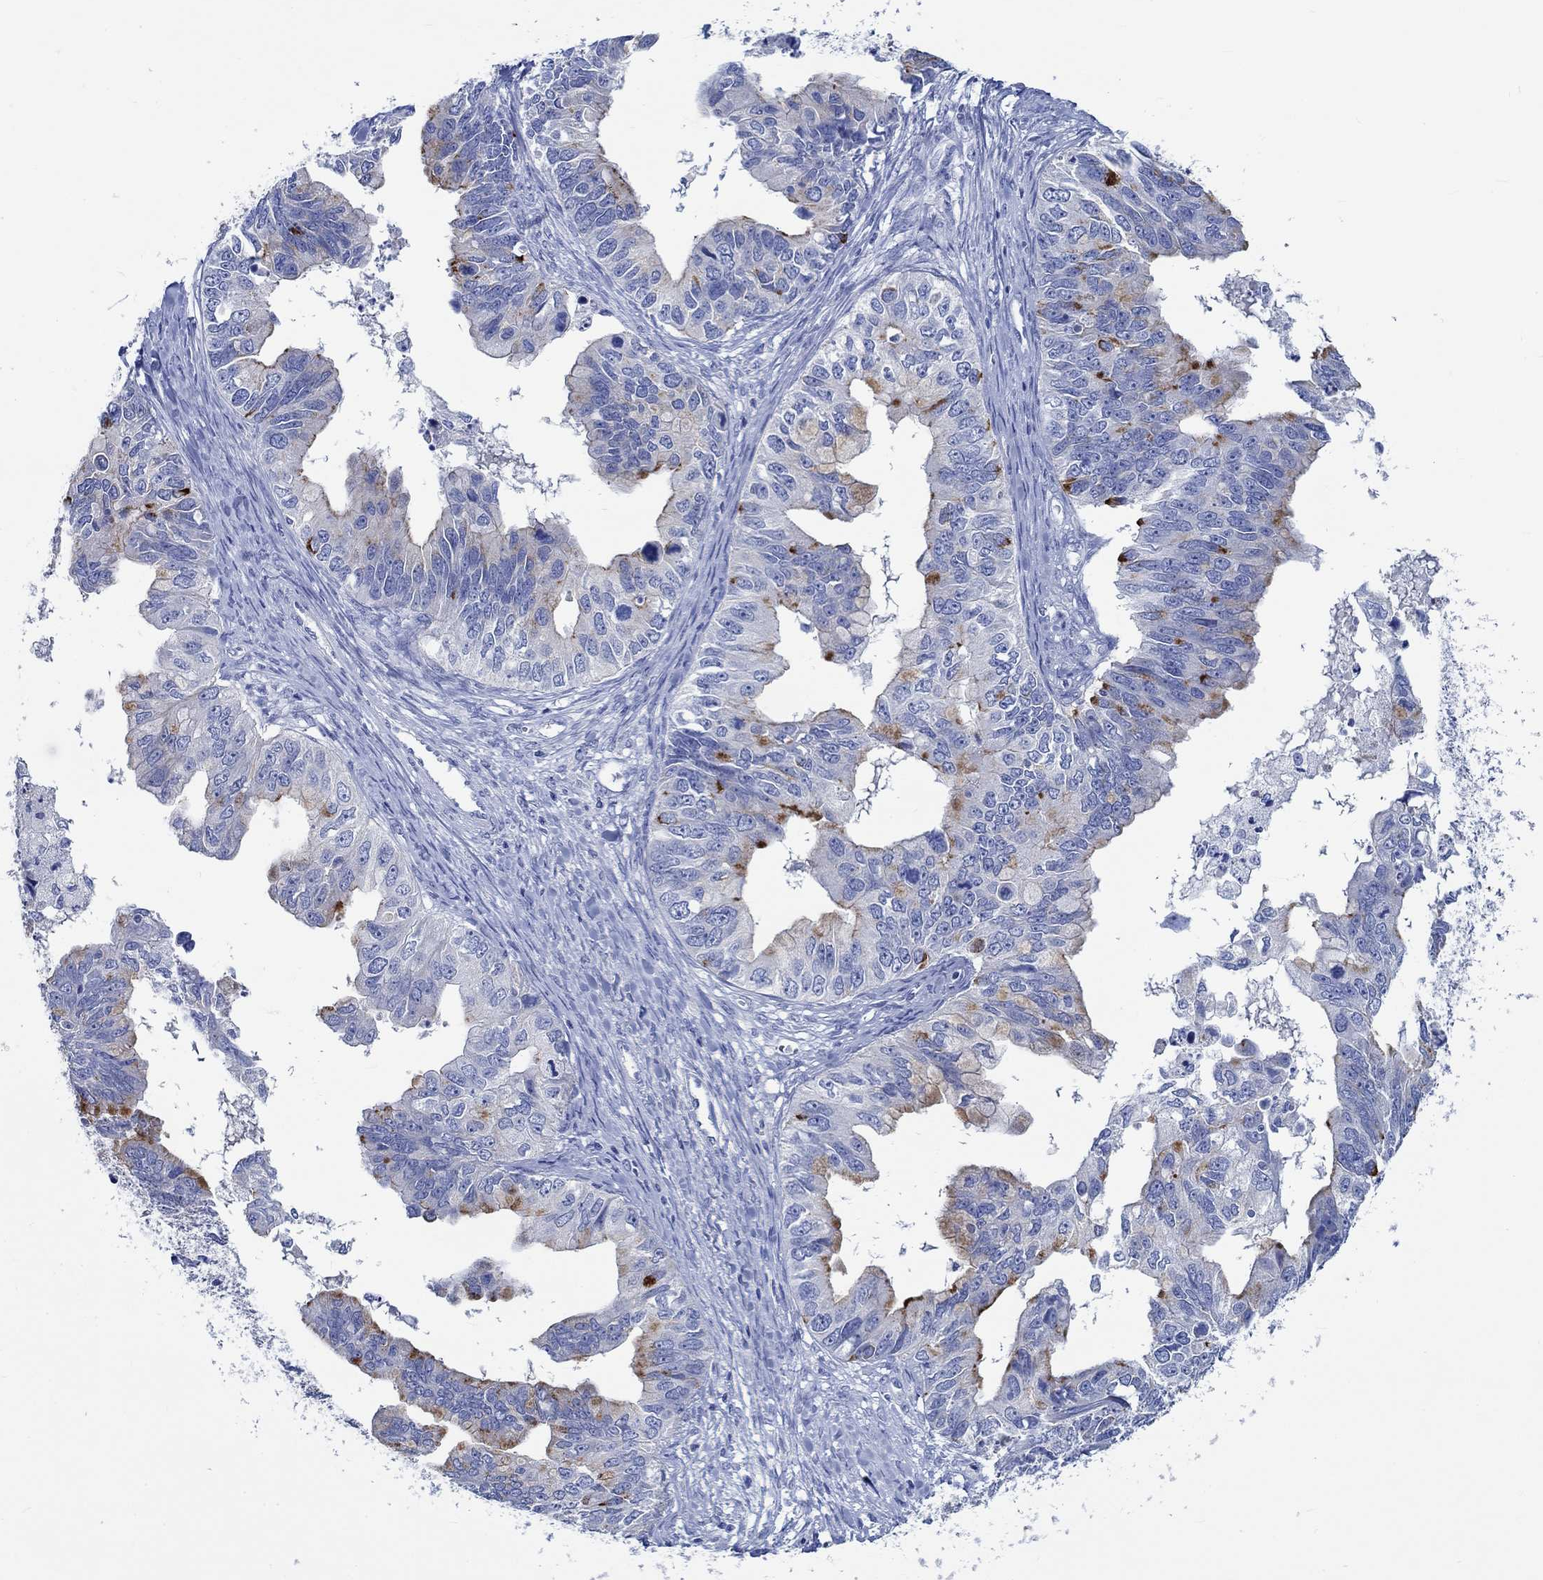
{"staining": {"intensity": "strong", "quantity": "<25%", "location": "cytoplasmic/membranous"}, "tissue": "ovarian cancer", "cell_type": "Tumor cells", "image_type": "cancer", "snomed": [{"axis": "morphology", "description": "Cystadenocarcinoma, mucinous, NOS"}, {"axis": "topography", "description": "Ovary"}], "caption": "Protein expression analysis of human mucinous cystadenocarcinoma (ovarian) reveals strong cytoplasmic/membranous positivity in approximately <25% of tumor cells.", "gene": "PTPRN2", "patient": {"sex": "female", "age": 76}}